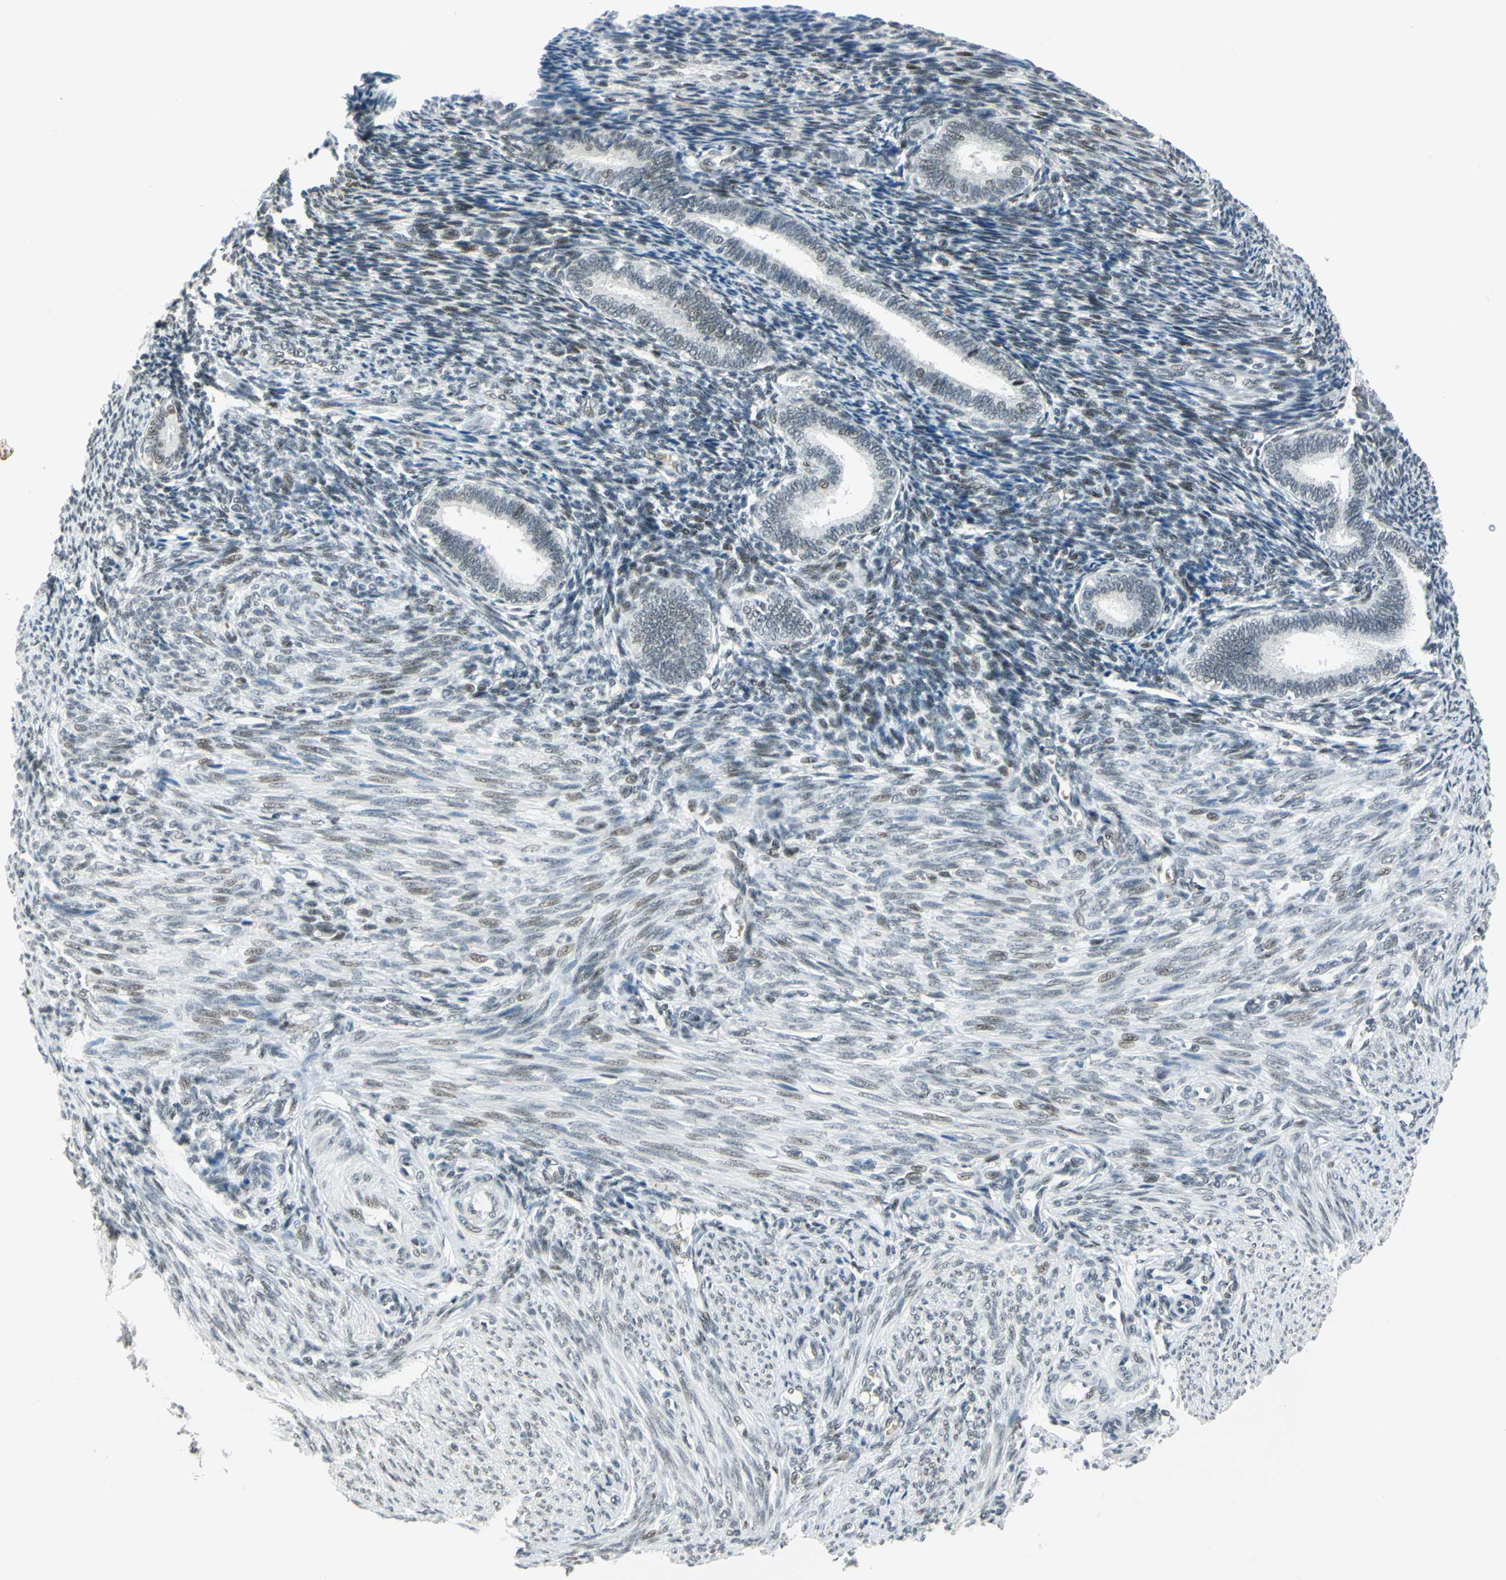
{"staining": {"intensity": "moderate", "quantity": "25%-75%", "location": "nuclear"}, "tissue": "endometrium", "cell_type": "Cells in endometrial stroma", "image_type": "normal", "snomed": [{"axis": "morphology", "description": "Normal tissue, NOS"}, {"axis": "topography", "description": "Endometrium"}], "caption": "About 25%-75% of cells in endometrial stroma in normal endometrium show moderate nuclear protein positivity as visualized by brown immunohistochemical staining.", "gene": "MTMR10", "patient": {"sex": "female", "age": 27}}